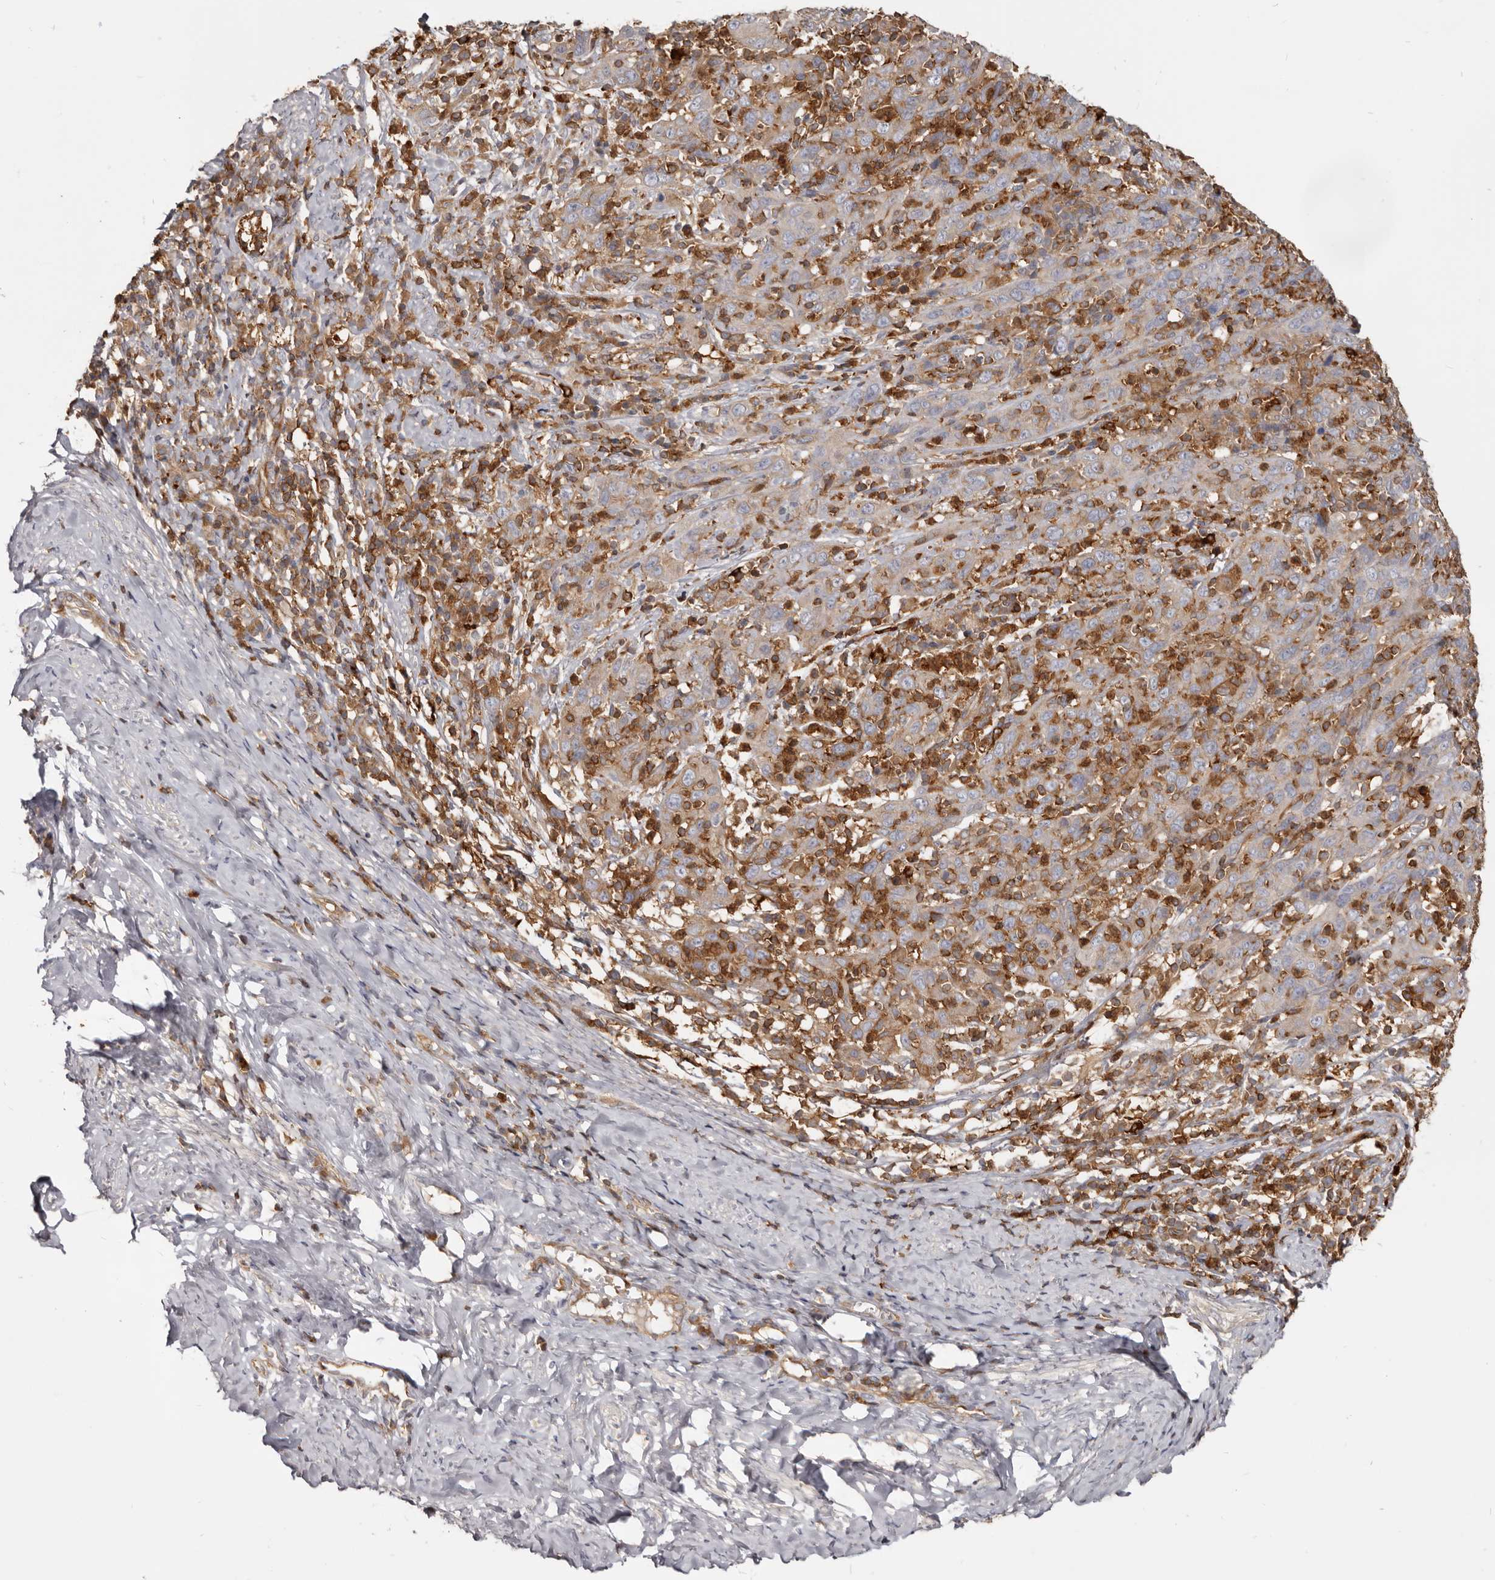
{"staining": {"intensity": "negative", "quantity": "none", "location": "none"}, "tissue": "cervical cancer", "cell_type": "Tumor cells", "image_type": "cancer", "snomed": [{"axis": "morphology", "description": "Squamous cell carcinoma, NOS"}, {"axis": "topography", "description": "Cervix"}], "caption": "High magnification brightfield microscopy of cervical cancer stained with DAB (3,3'-diaminobenzidine) (brown) and counterstained with hematoxylin (blue): tumor cells show no significant staining. (Immunohistochemistry, brightfield microscopy, high magnification).", "gene": "CBL", "patient": {"sex": "female", "age": 46}}